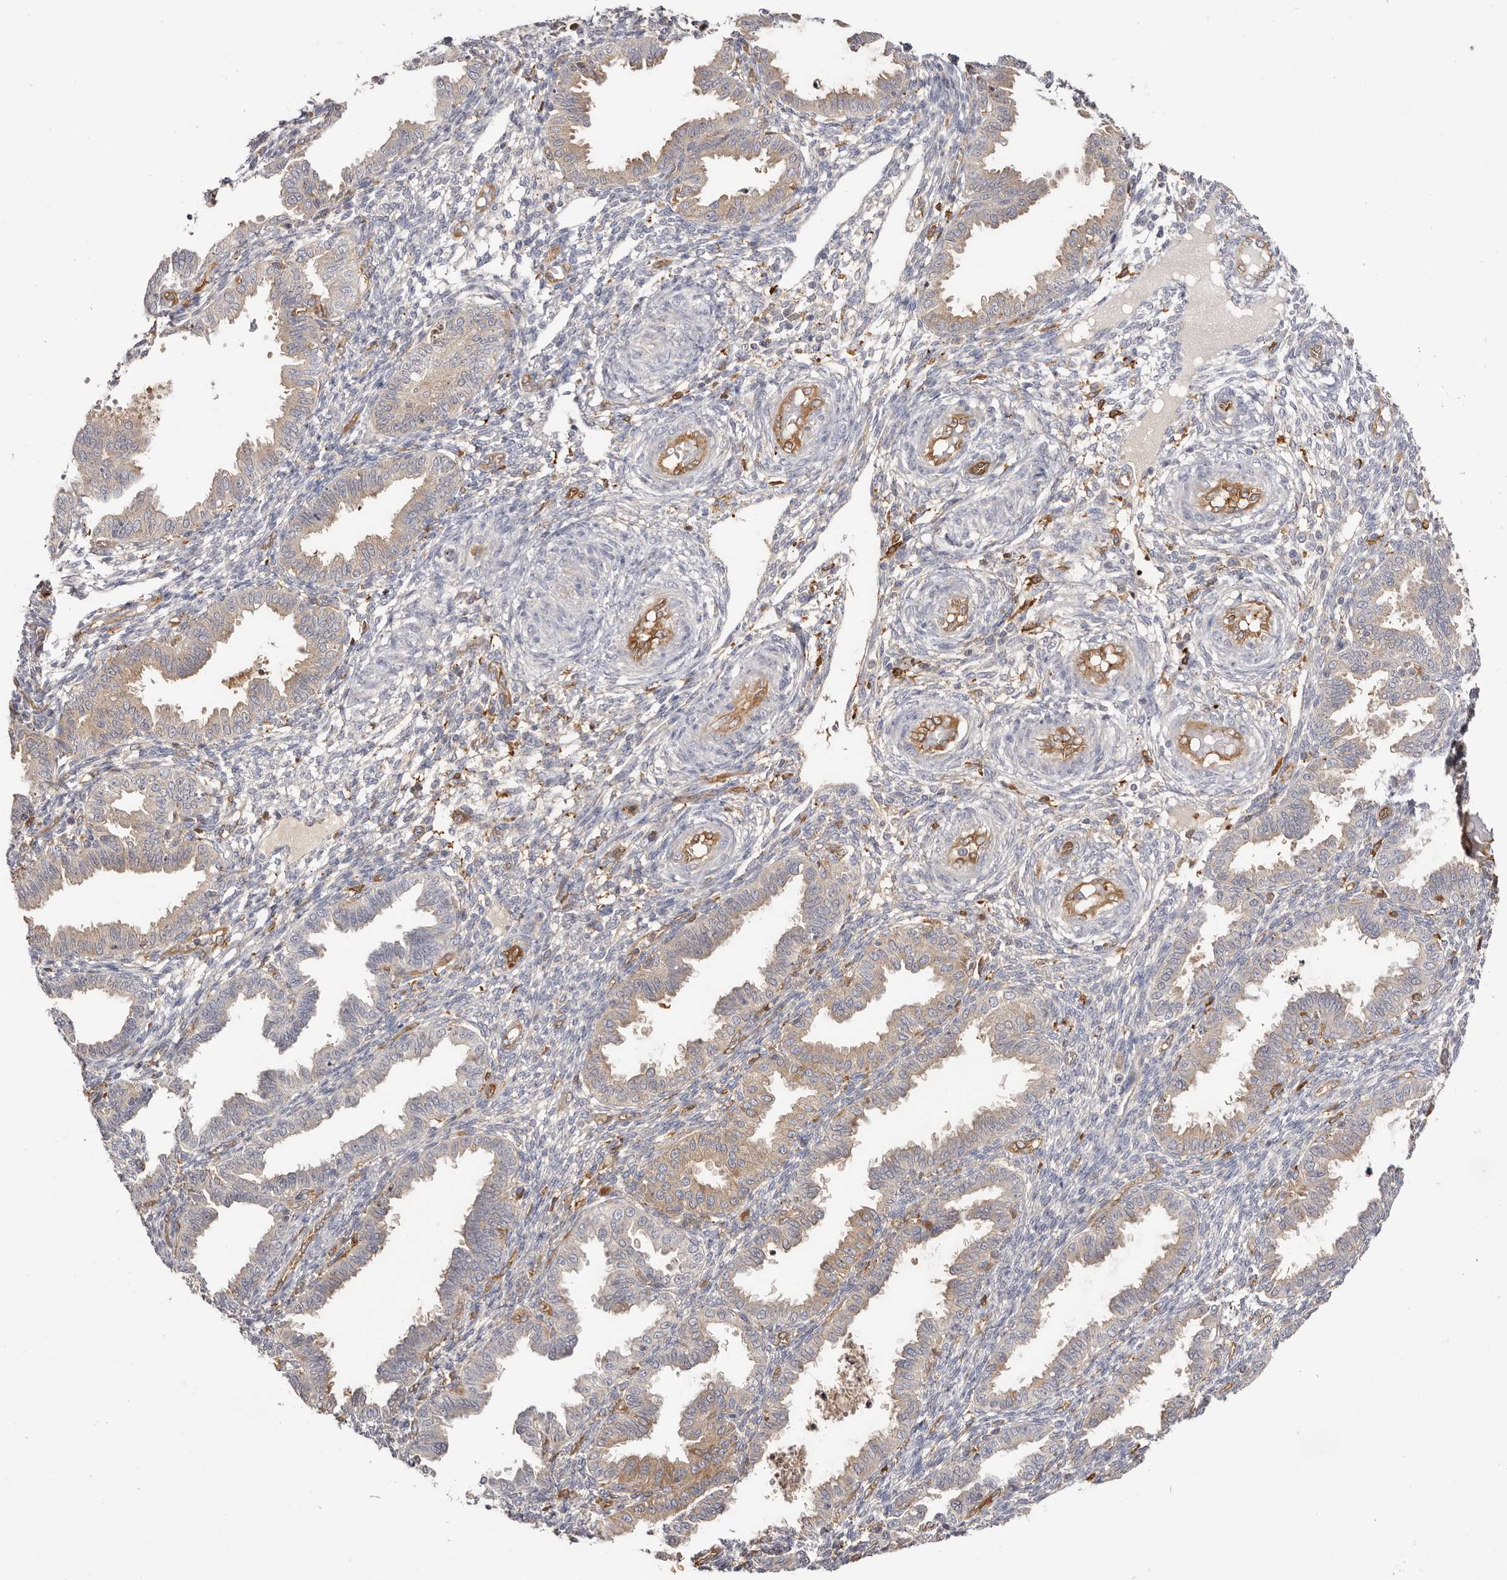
{"staining": {"intensity": "negative", "quantity": "none", "location": "none"}, "tissue": "endometrium", "cell_type": "Cells in endometrial stroma", "image_type": "normal", "snomed": [{"axis": "morphology", "description": "Normal tissue, NOS"}, {"axis": "topography", "description": "Endometrium"}], "caption": "Endometrium was stained to show a protein in brown. There is no significant positivity in cells in endometrial stroma.", "gene": "LAP3", "patient": {"sex": "female", "age": 33}}